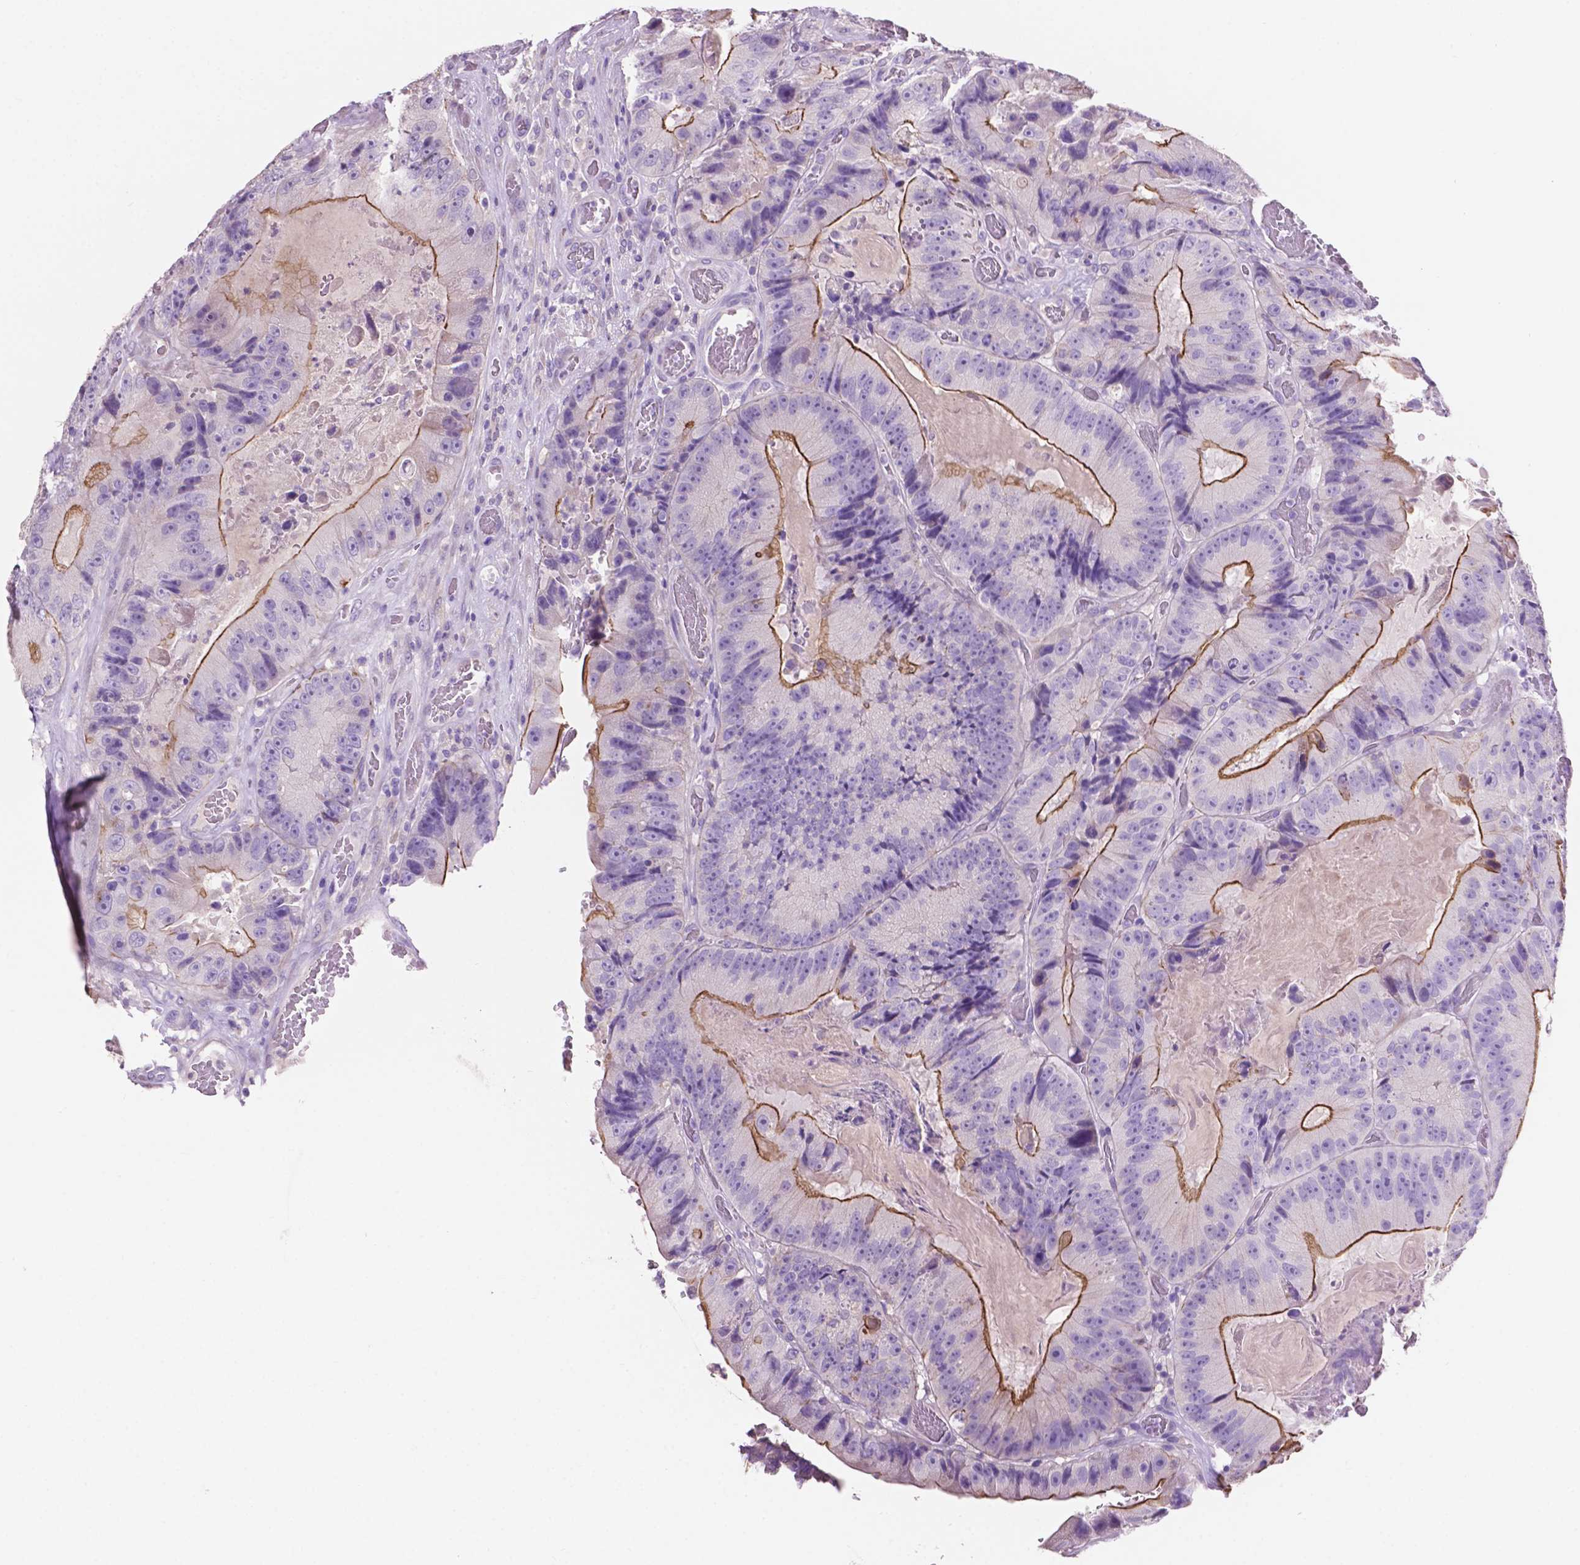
{"staining": {"intensity": "moderate", "quantity": "<25%", "location": "cytoplasmic/membranous"}, "tissue": "colorectal cancer", "cell_type": "Tumor cells", "image_type": "cancer", "snomed": [{"axis": "morphology", "description": "Adenocarcinoma, NOS"}, {"axis": "topography", "description": "Colon"}], "caption": "Immunohistochemistry (IHC) image of neoplastic tissue: colorectal cancer stained using immunohistochemistry displays low levels of moderate protein expression localized specifically in the cytoplasmic/membranous of tumor cells, appearing as a cytoplasmic/membranous brown color.", "gene": "CLDN17", "patient": {"sex": "female", "age": 86}}